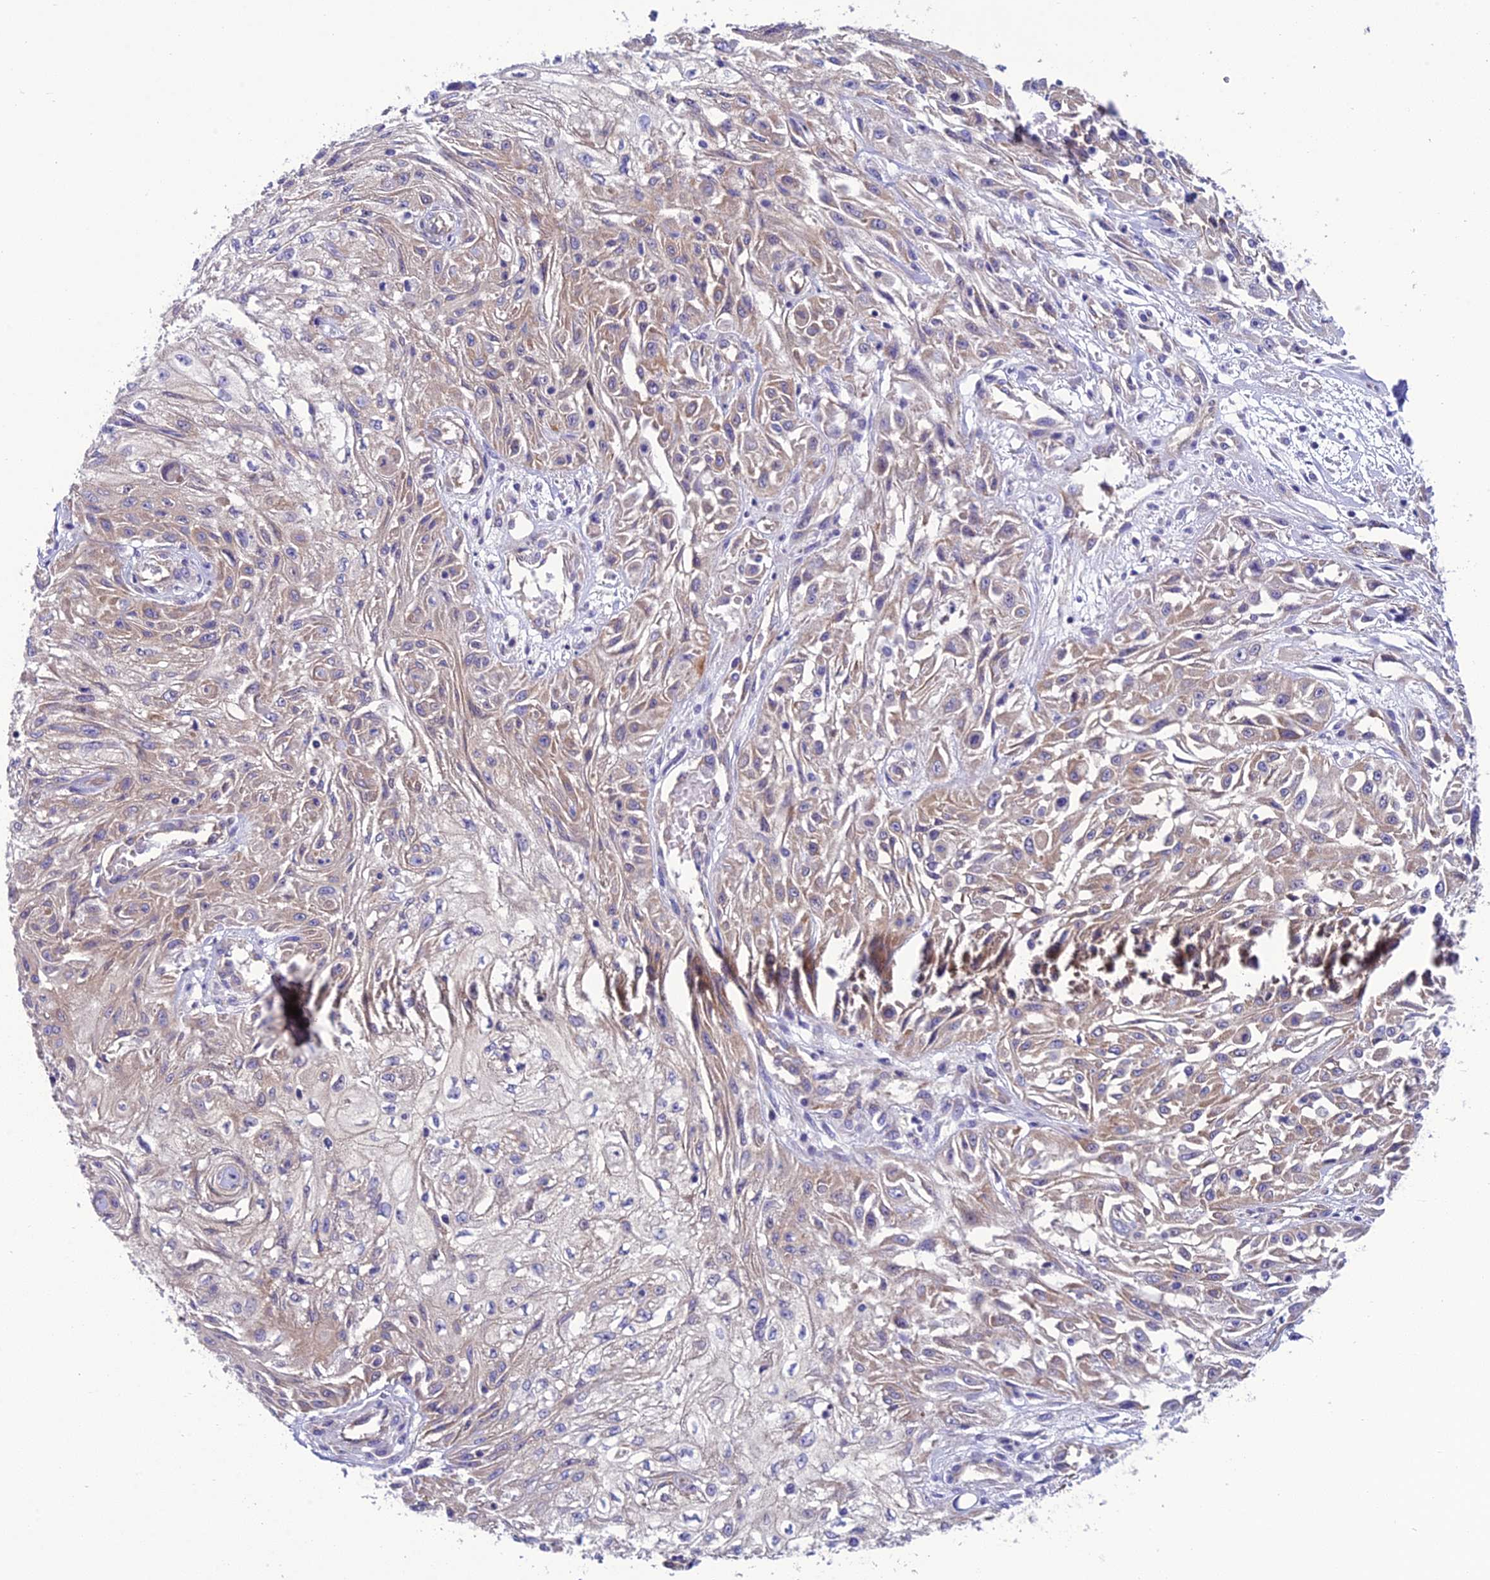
{"staining": {"intensity": "weak", "quantity": "<25%", "location": "cytoplasmic/membranous"}, "tissue": "skin cancer", "cell_type": "Tumor cells", "image_type": "cancer", "snomed": [{"axis": "morphology", "description": "Squamous cell carcinoma, NOS"}, {"axis": "morphology", "description": "Squamous cell carcinoma, metastatic, NOS"}, {"axis": "topography", "description": "Skin"}, {"axis": "topography", "description": "Lymph node"}], "caption": "The IHC image has no significant expression in tumor cells of skin cancer tissue. (DAB immunohistochemistry with hematoxylin counter stain).", "gene": "PPFIA3", "patient": {"sex": "male", "age": 75}}